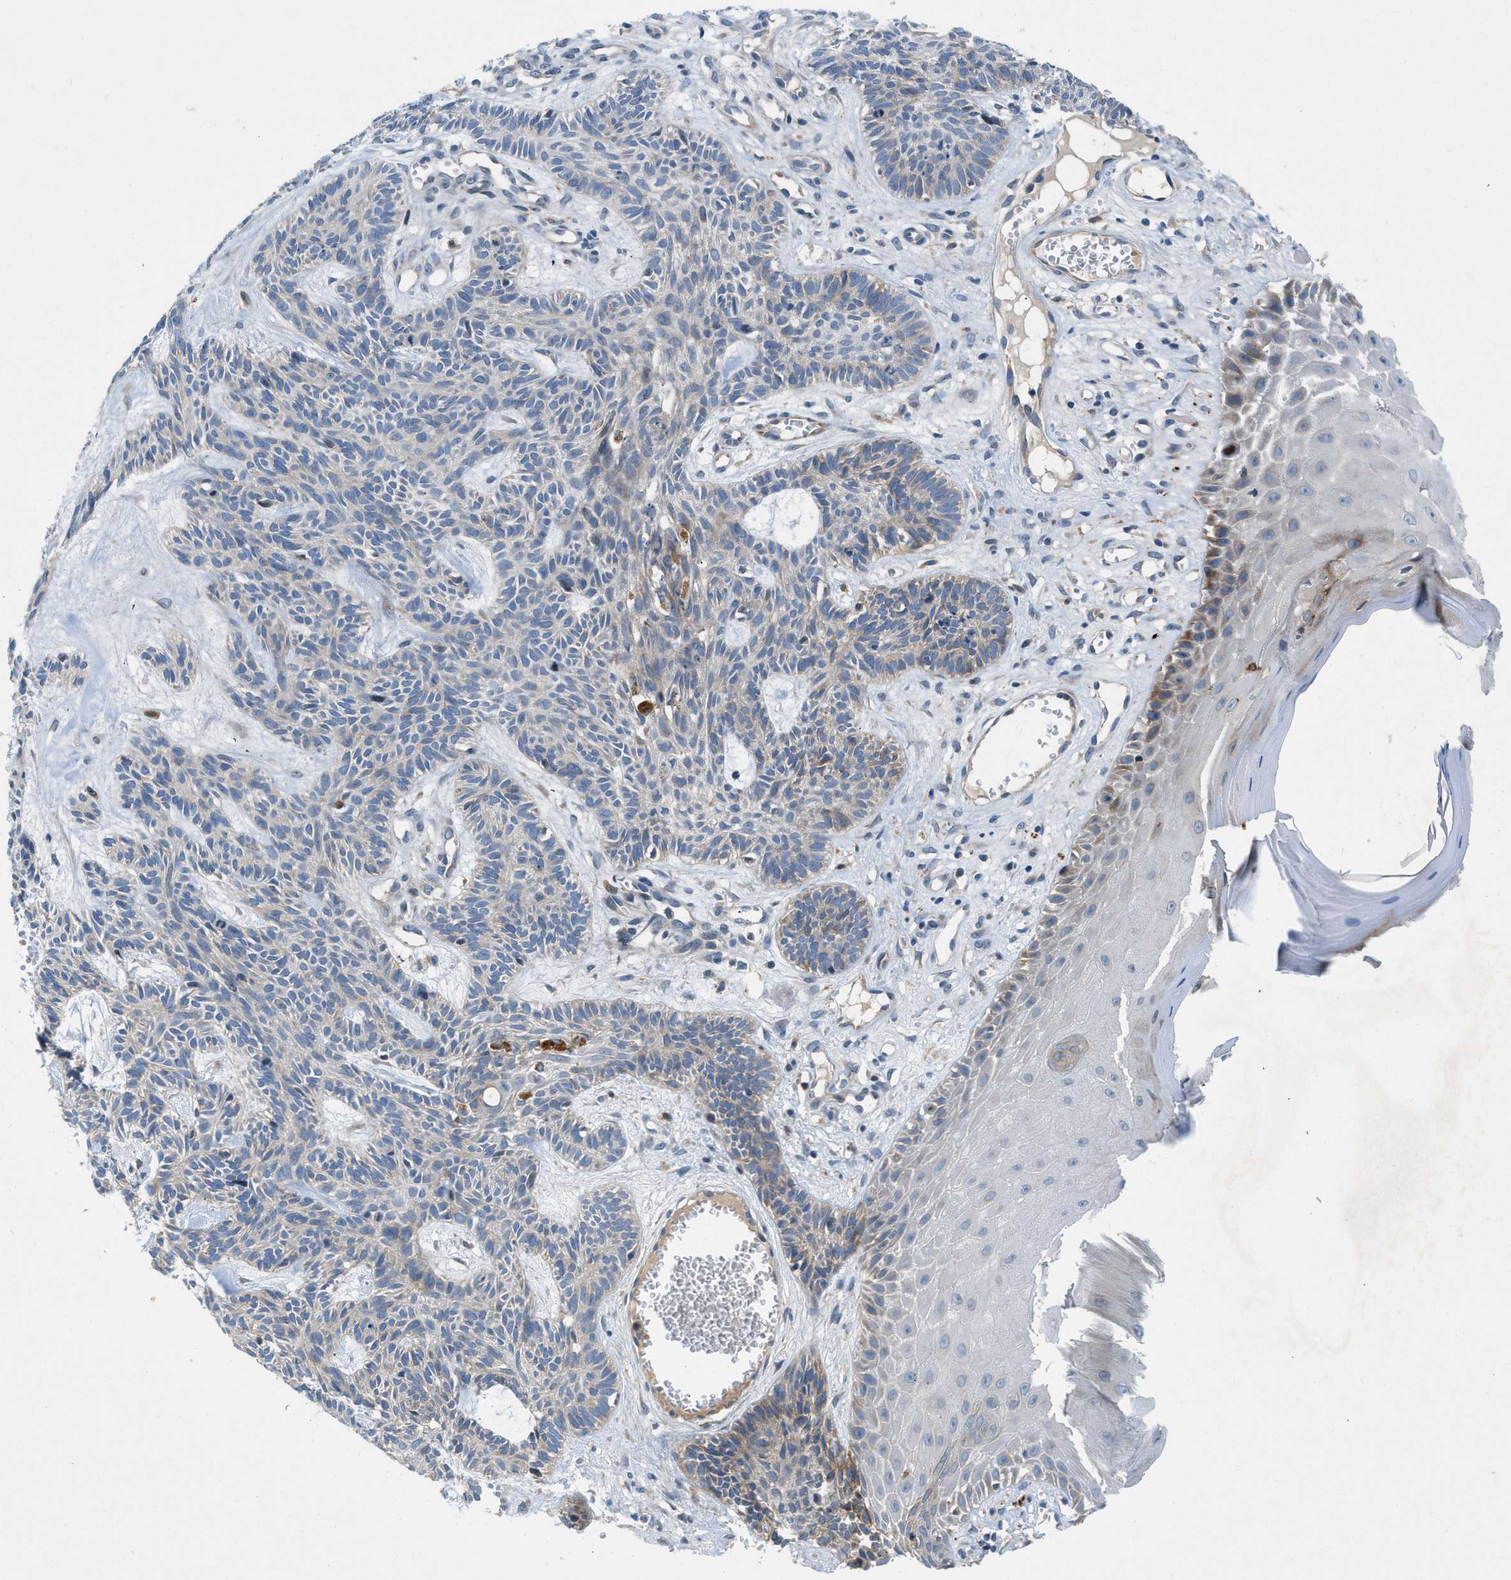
{"staining": {"intensity": "moderate", "quantity": "<25%", "location": "cytoplasmic/membranous"}, "tissue": "skin cancer", "cell_type": "Tumor cells", "image_type": "cancer", "snomed": [{"axis": "morphology", "description": "Basal cell carcinoma"}, {"axis": "topography", "description": "Skin"}], "caption": "There is low levels of moderate cytoplasmic/membranous expression in tumor cells of skin basal cell carcinoma, as demonstrated by immunohistochemical staining (brown color).", "gene": "TMEM248", "patient": {"sex": "male", "age": 67}}